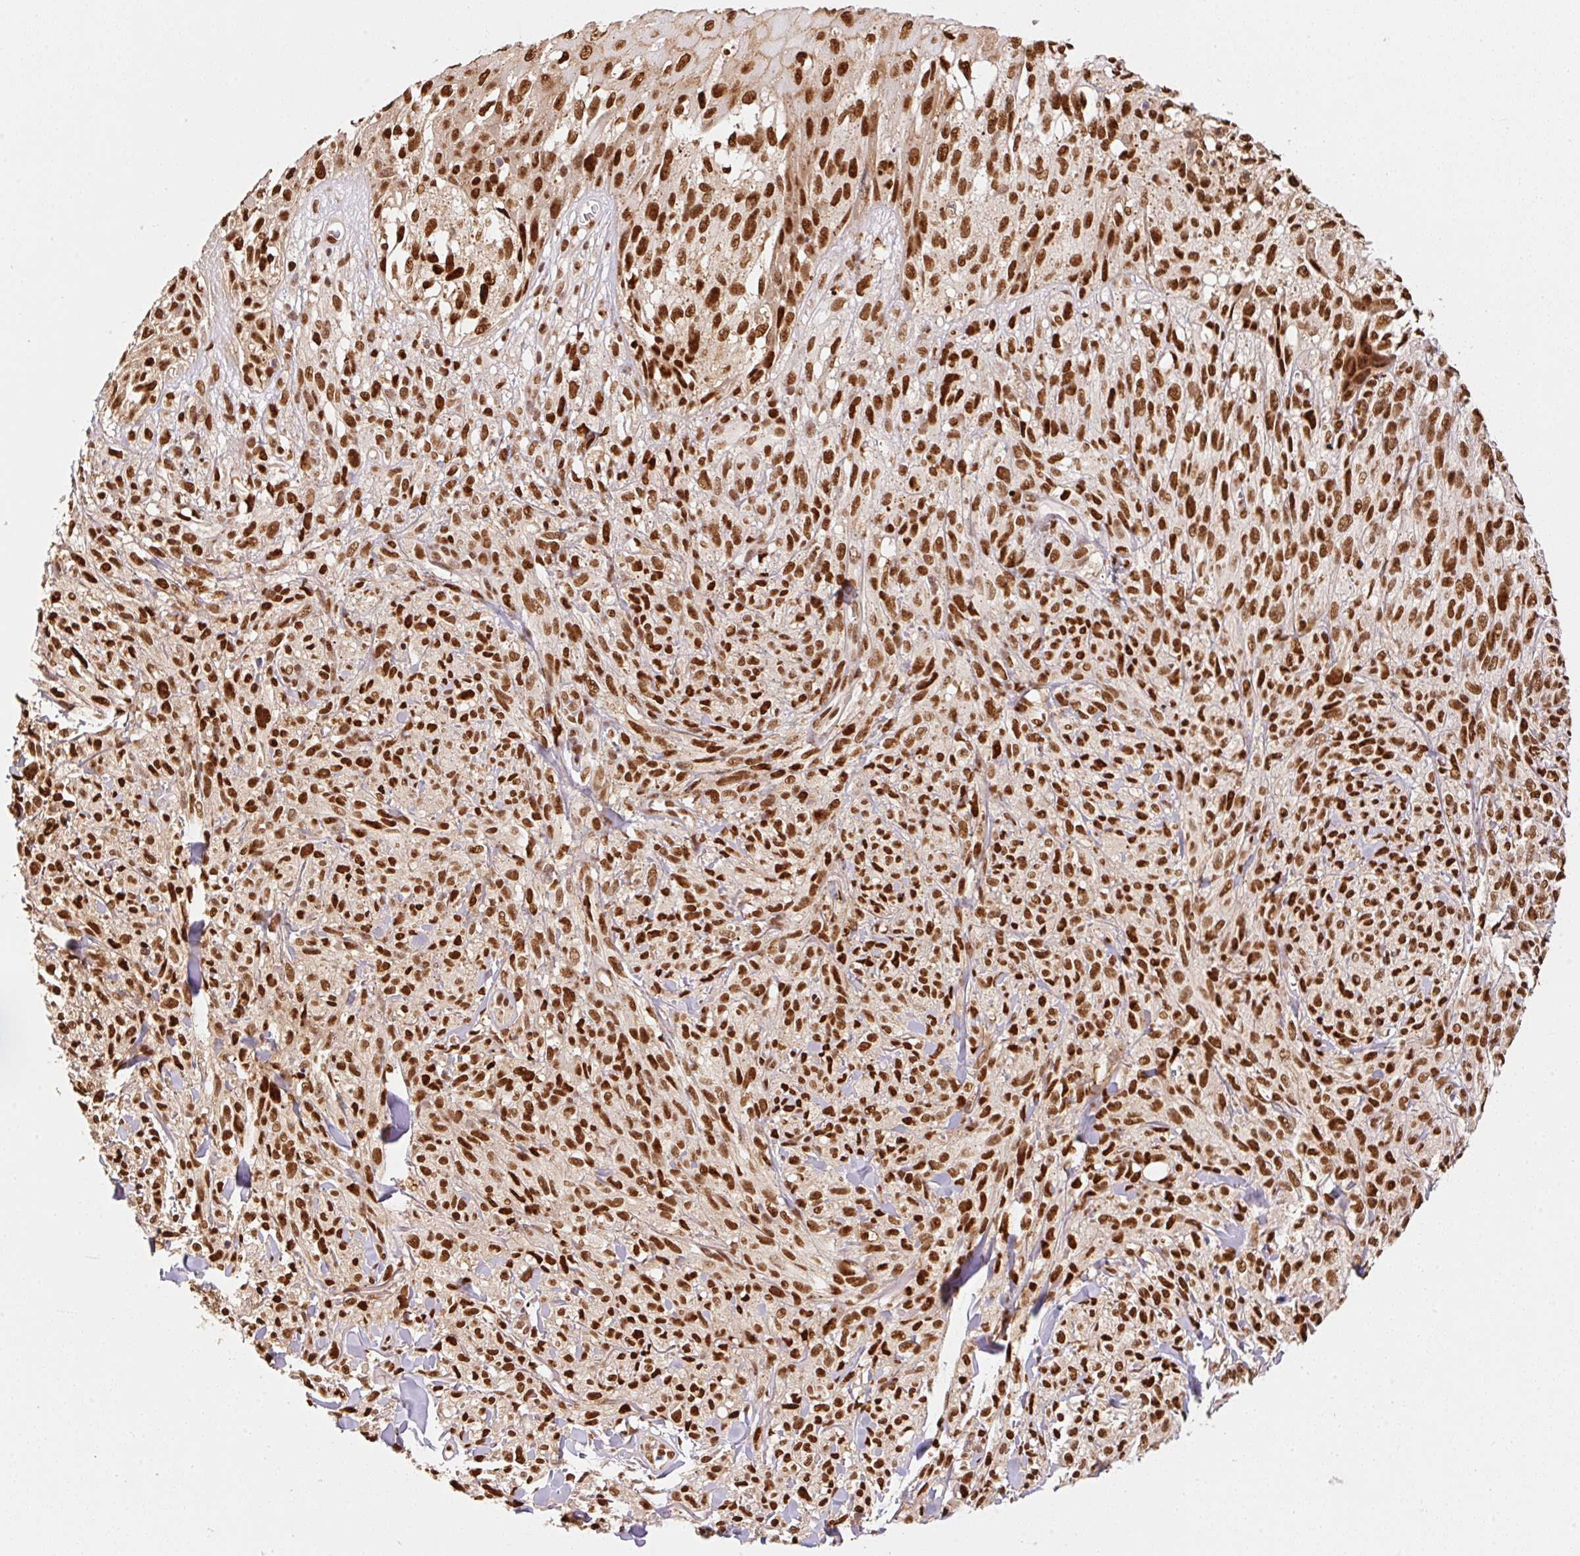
{"staining": {"intensity": "strong", "quantity": ">75%", "location": "nuclear"}, "tissue": "melanoma", "cell_type": "Tumor cells", "image_type": "cancer", "snomed": [{"axis": "morphology", "description": "Malignant melanoma, NOS"}, {"axis": "topography", "description": "Skin of upper arm"}], "caption": "Protein expression analysis of malignant melanoma displays strong nuclear positivity in approximately >75% of tumor cells. The staining was performed using DAB to visualize the protein expression in brown, while the nuclei were stained in blue with hematoxylin (Magnification: 20x).", "gene": "GPR139", "patient": {"sex": "female", "age": 65}}